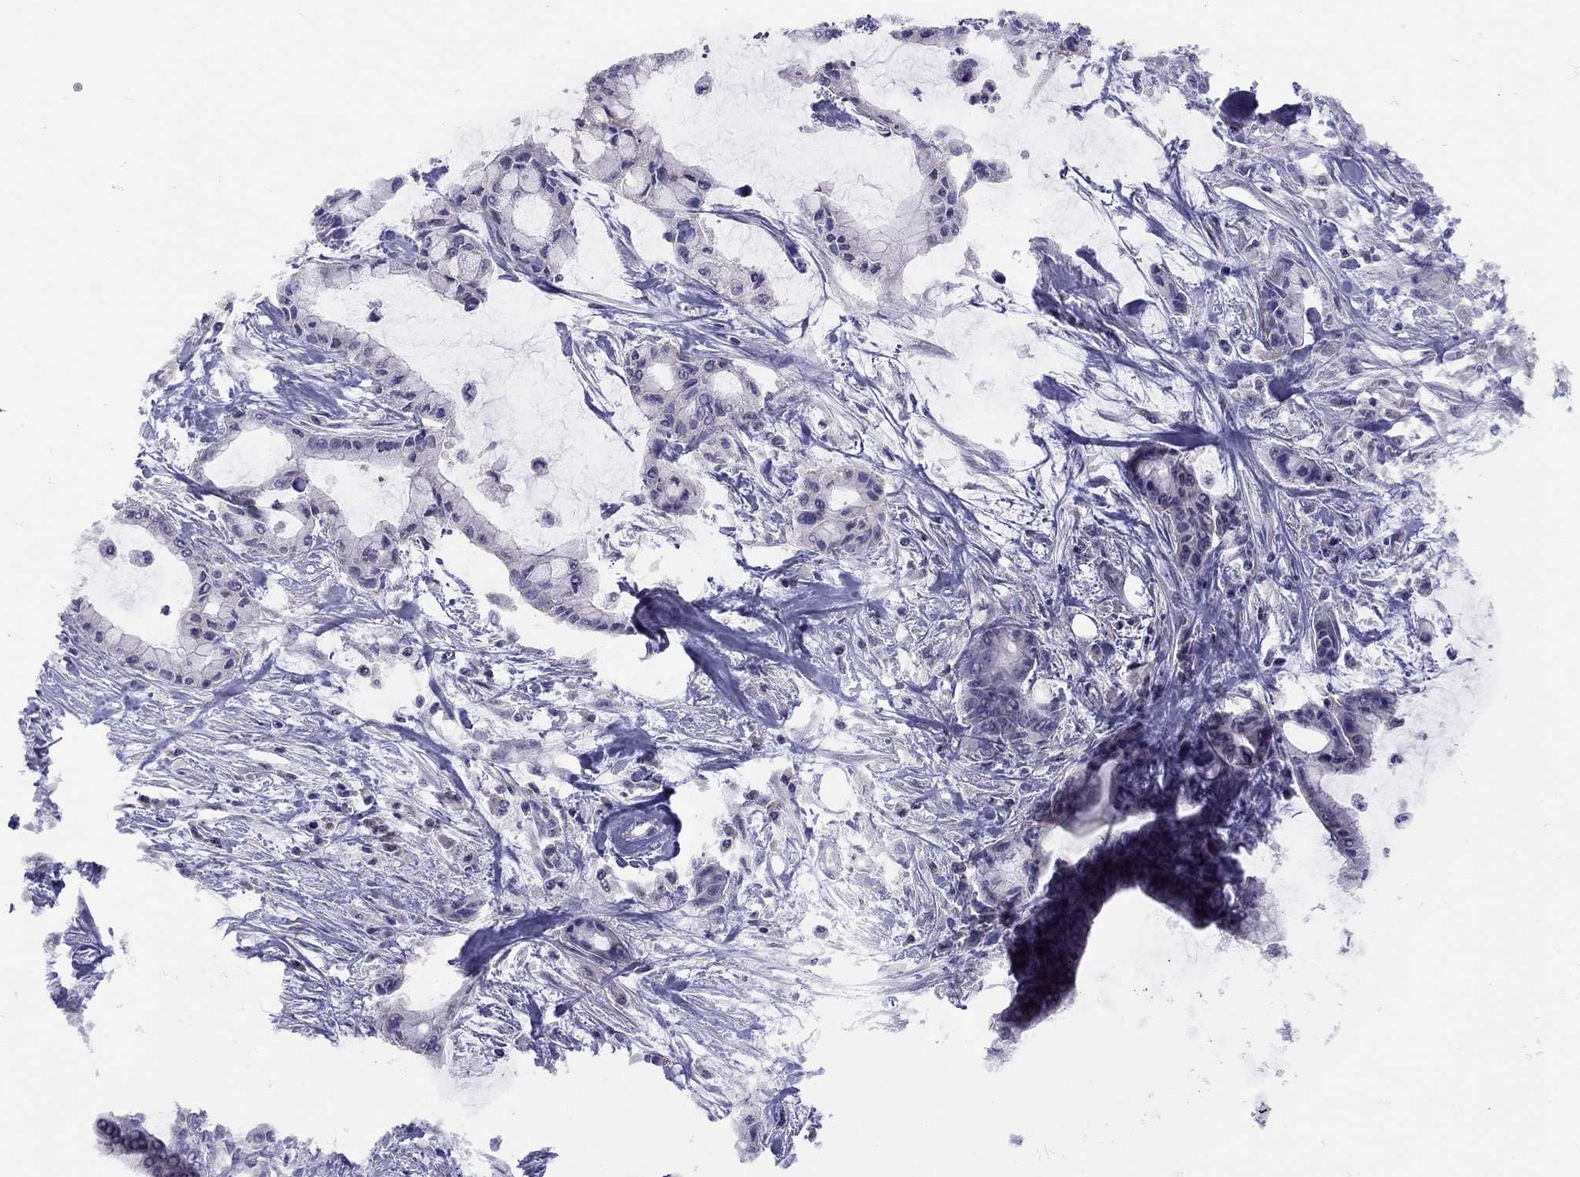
{"staining": {"intensity": "negative", "quantity": "none", "location": "none"}, "tissue": "pancreatic cancer", "cell_type": "Tumor cells", "image_type": "cancer", "snomed": [{"axis": "morphology", "description": "Adenocarcinoma, NOS"}, {"axis": "topography", "description": "Pancreas"}], "caption": "There is no significant positivity in tumor cells of pancreatic cancer. (Stains: DAB immunohistochemistry (IHC) with hematoxylin counter stain, Microscopy: brightfield microscopy at high magnification).", "gene": "RTP5", "patient": {"sex": "male", "age": 48}}